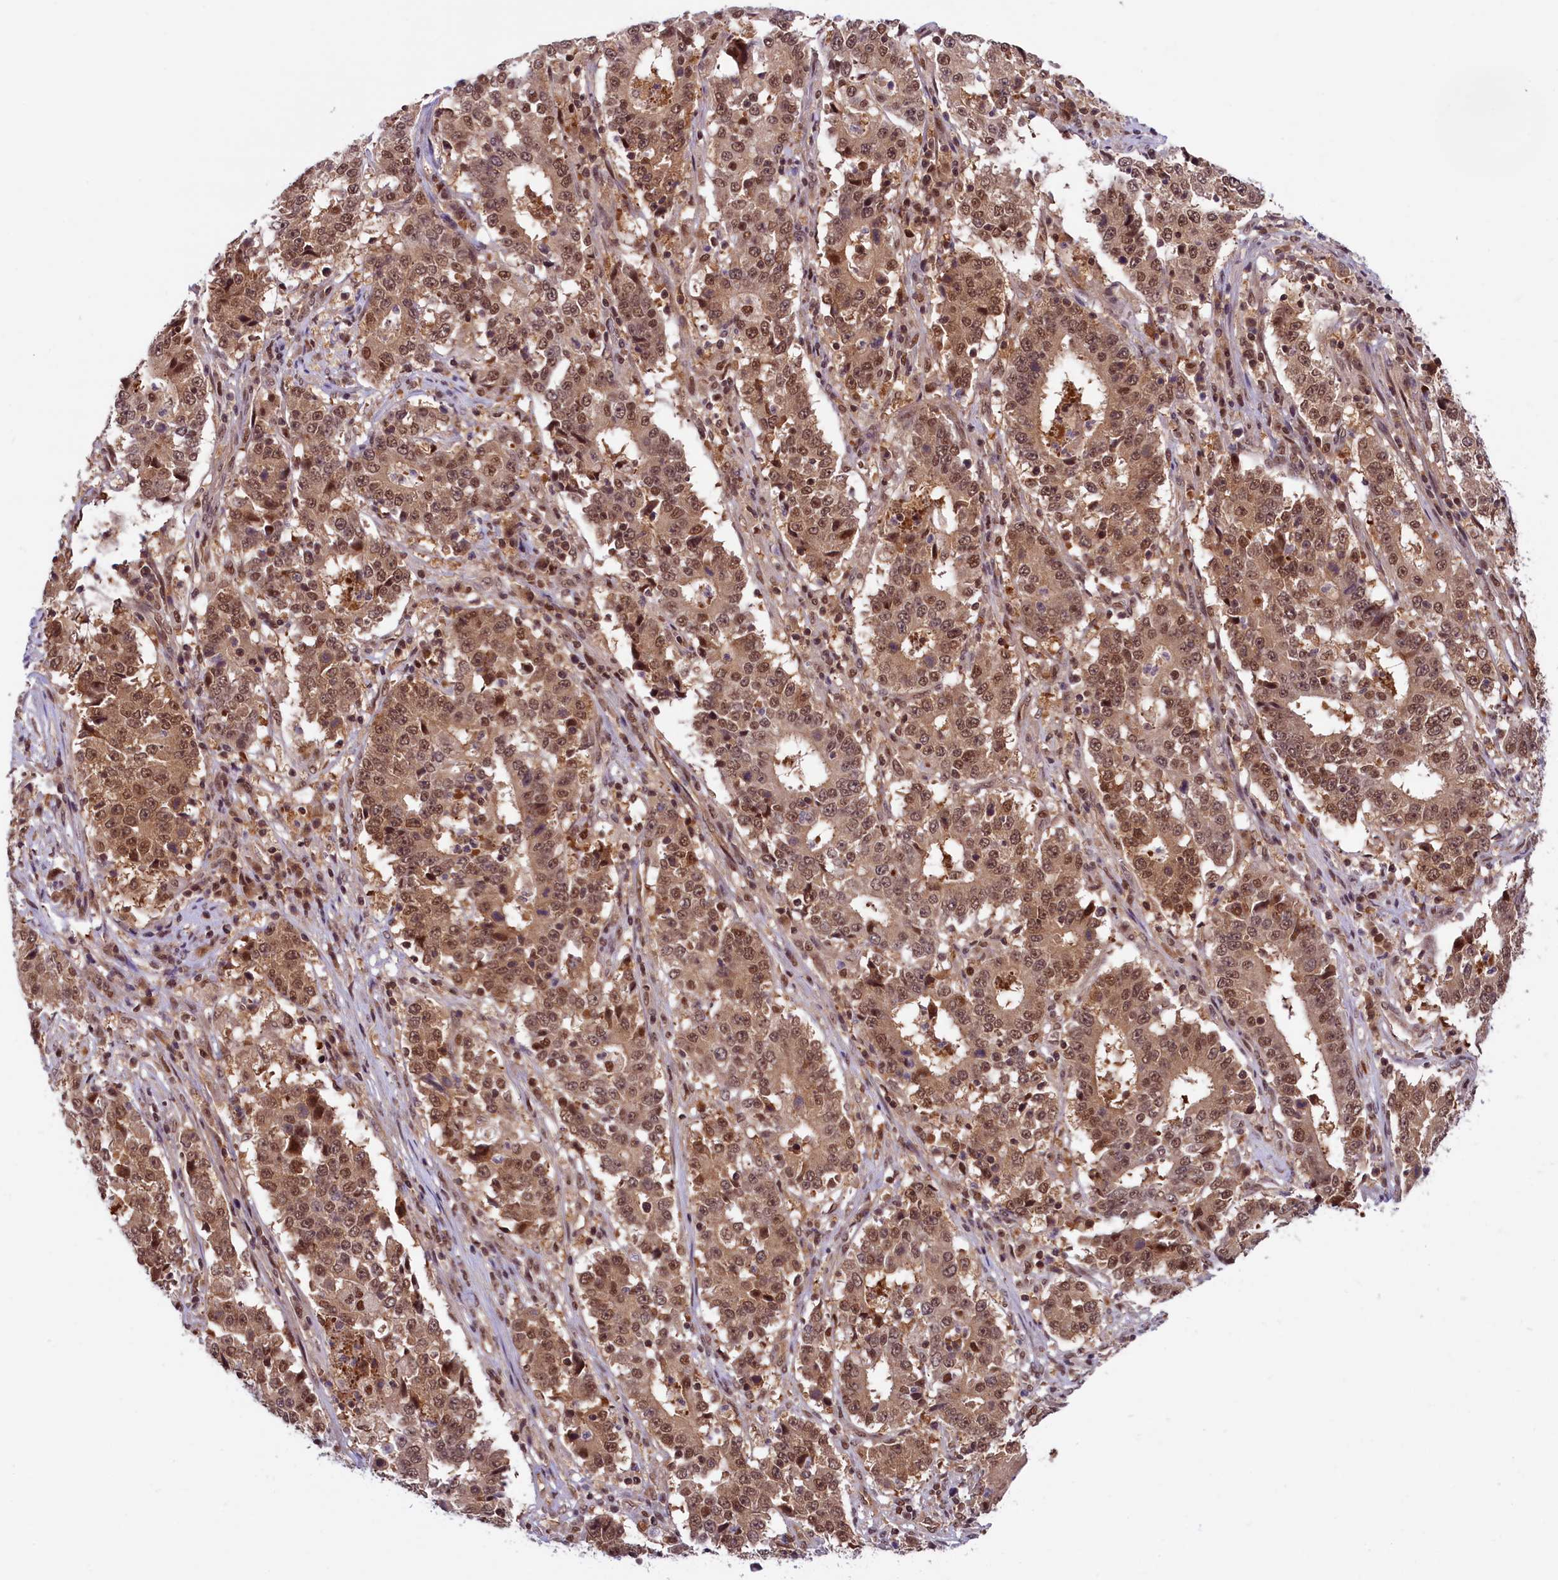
{"staining": {"intensity": "moderate", "quantity": ">75%", "location": "cytoplasmic/membranous,nuclear"}, "tissue": "stomach cancer", "cell_type": "Tumor cells", "image_type": "cancer", "snomed": [{"axis": "morphology", "description": "Adenocarcinoma, NOS"}, {"axis": "topography", "description": "Stomach"}], "caption": "About >75% of tumor cells in stomach cancer demonstrate moderate cytoplasmic/membranous and nuclear protein positivity as visualized by brown immunohistochemical staining.", "gene": "SLC7A6OS", "patient": {"sex": "male", "age": 59}}